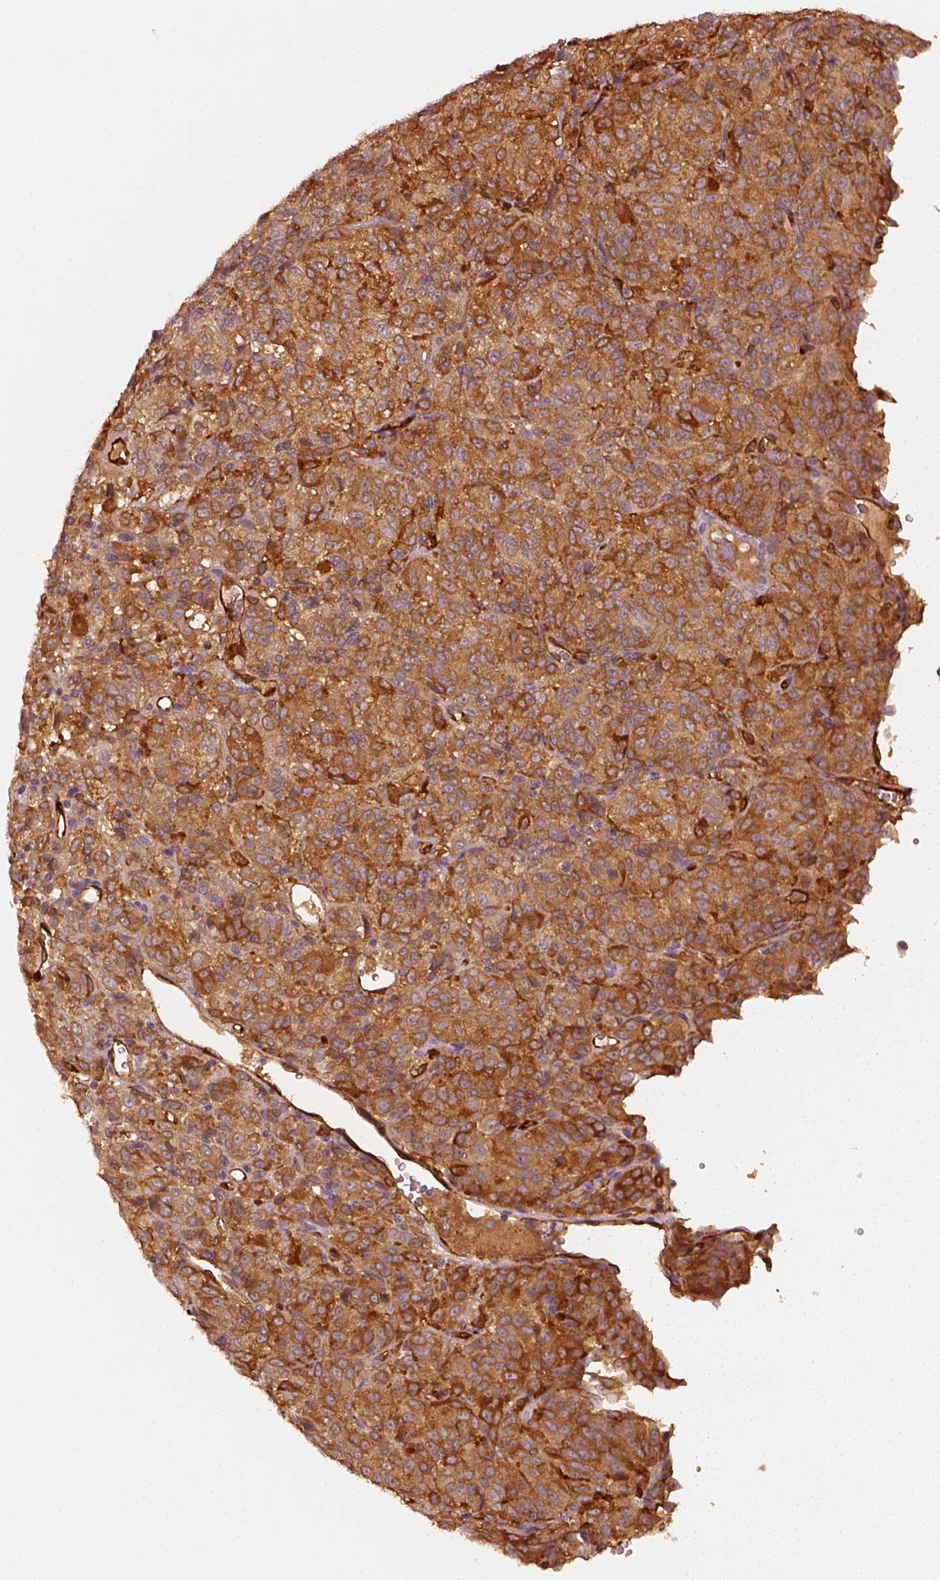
{"staining": {"intensity": "moderate", "quantity": ">75%", "location": "cytoplasmic/membranous"}, "tissue": "melanoma", "cell_type": "Tumor cells", "image_type": "cancer", "snomed": [{"axis": "morphology", "description": "Malignant melanoma, Metastatic site"}, {"axis": "topography", "description": "Brain"}], "caption": "Protein expression analysis of malignant melanoma (metastatic site) displays moderate cytoplasmic/membranous staining in about >75% of tumor cells. (DAB IHC with brightfield microscopy, high magnification).", "gene": "FSCN1", "patient": {"sex": "female", "age": 56}}